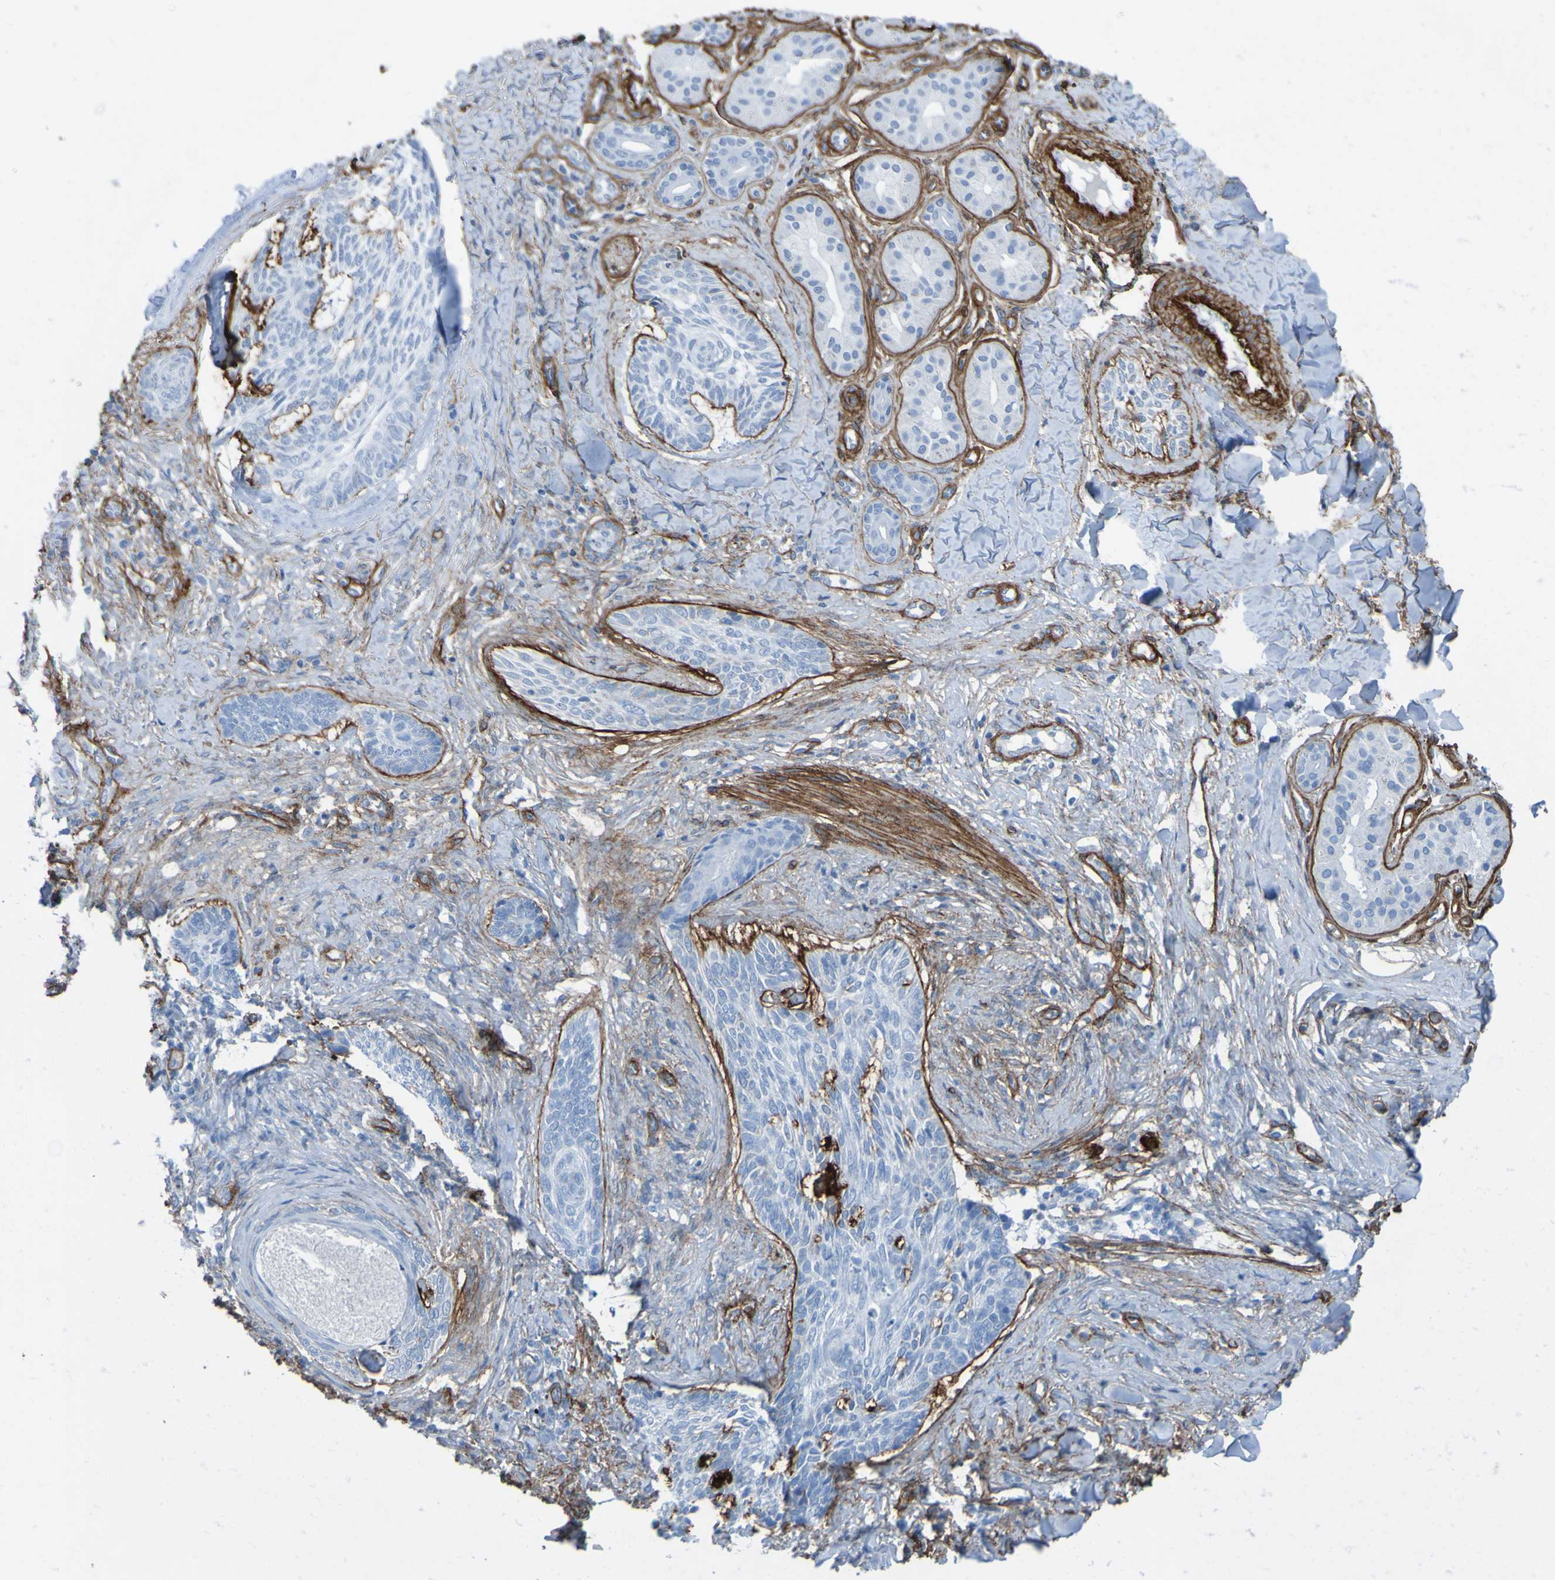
{"staining": {"intensity": "negative", "quantity": "none", "location": "none"}, "tissue": "skin cancer", "cell_type": "Tumor cells", "image_type": "cancer", "snomed": [{"axis": "morphology", "description": "Basal cell carcinoma"}, {"axis": "topography", "description": "Skin"}], "caption": "IHC of human skin cancer exhibits no staining in tumor cells.", "gene": "COL4A2", "patient": {"sex": "male", "age": 43}}